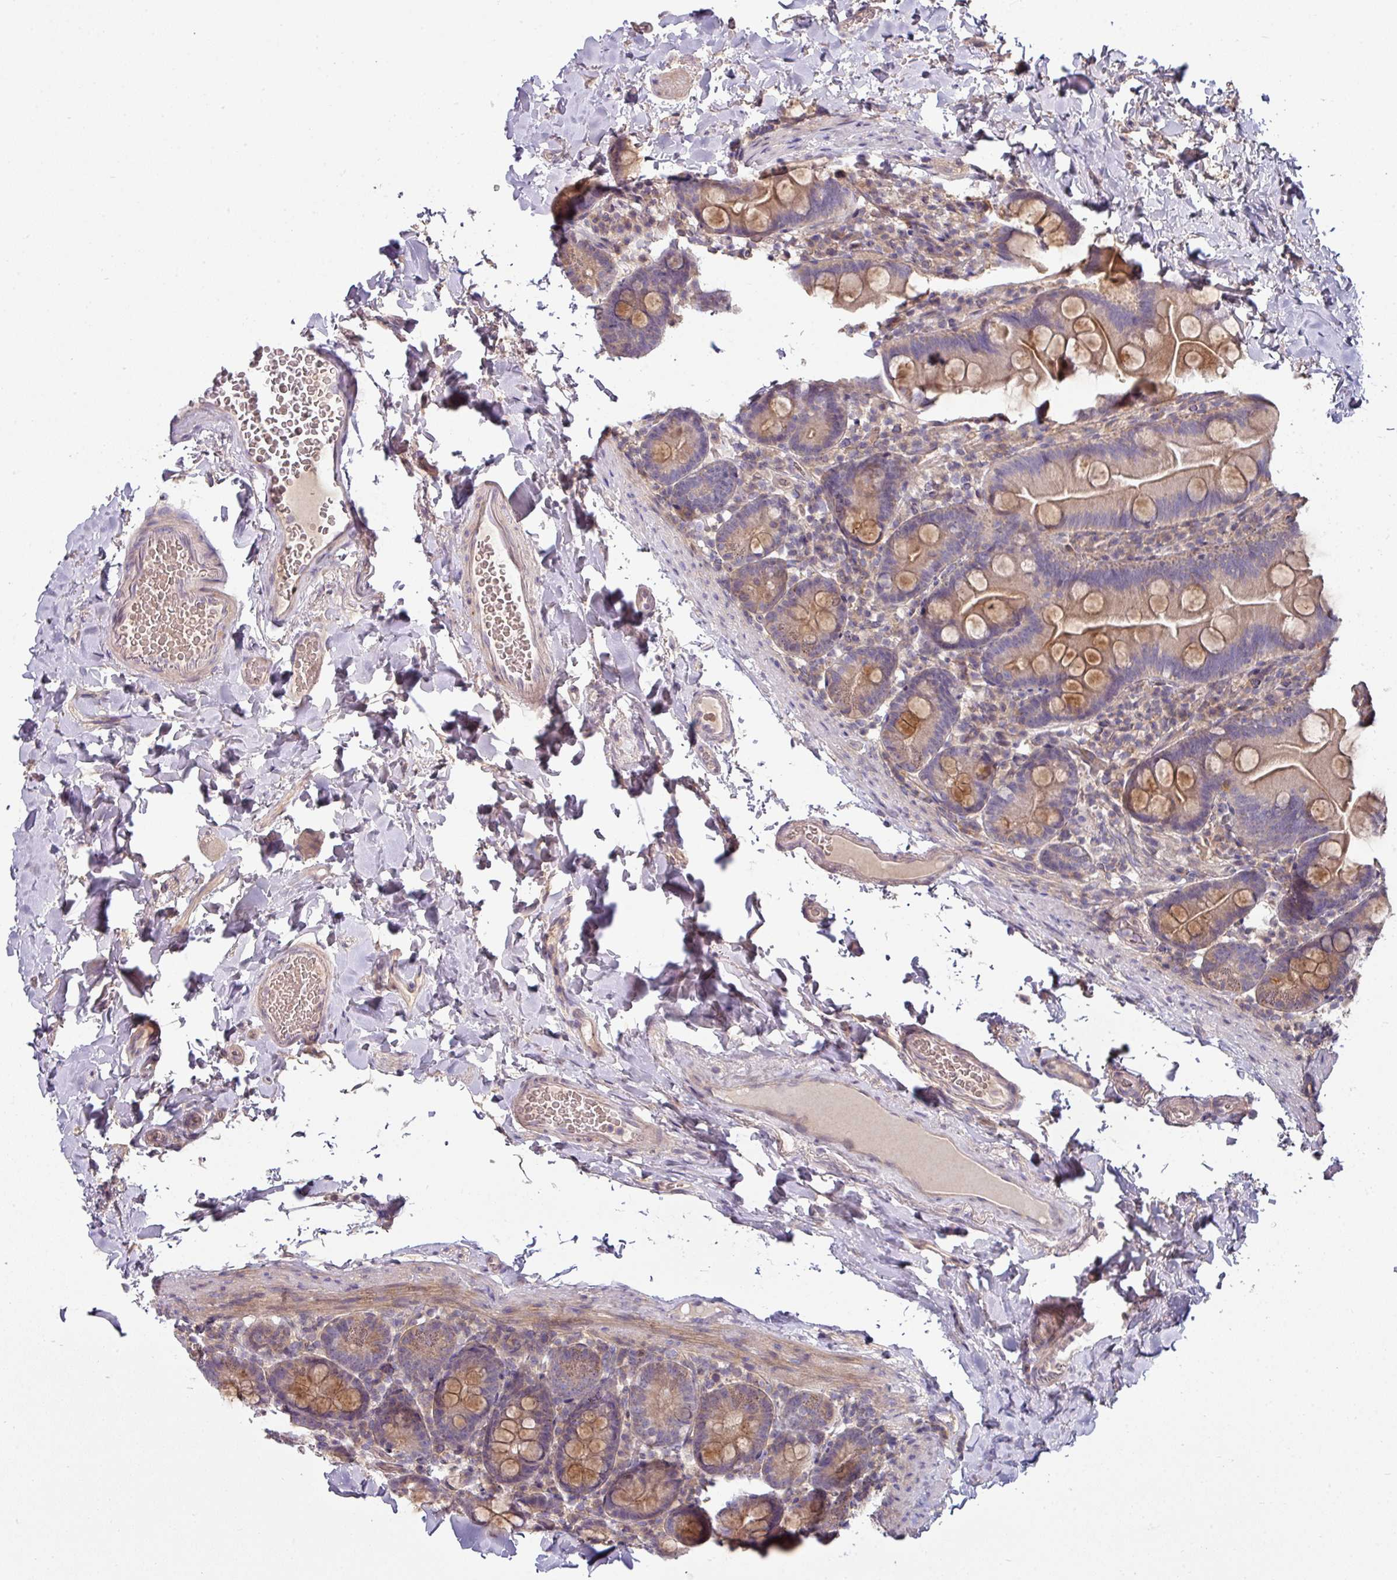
{"staining": {"intensity": "moderate", "quantity": "25%-75%", "location": "cytoplasmic/membranous"}, "tissue": "small intestine", "cell_type": "Glandular cells", "image_type": "normal", "snomed": [{"axis": "morphology", "description": "Normal tissue, NOS"}, {"axis": "topography", "description": "Small intestine"}], "caption": "A micrograph showing moderate cytoplasmic/membranous expression in about 25%-75% of glandular cells in unremarkable small intestine, as visualized by brown immunohistochemical staining.", "gene": "SLAMF6", "patient": {"sex": "female", "age": 68}}